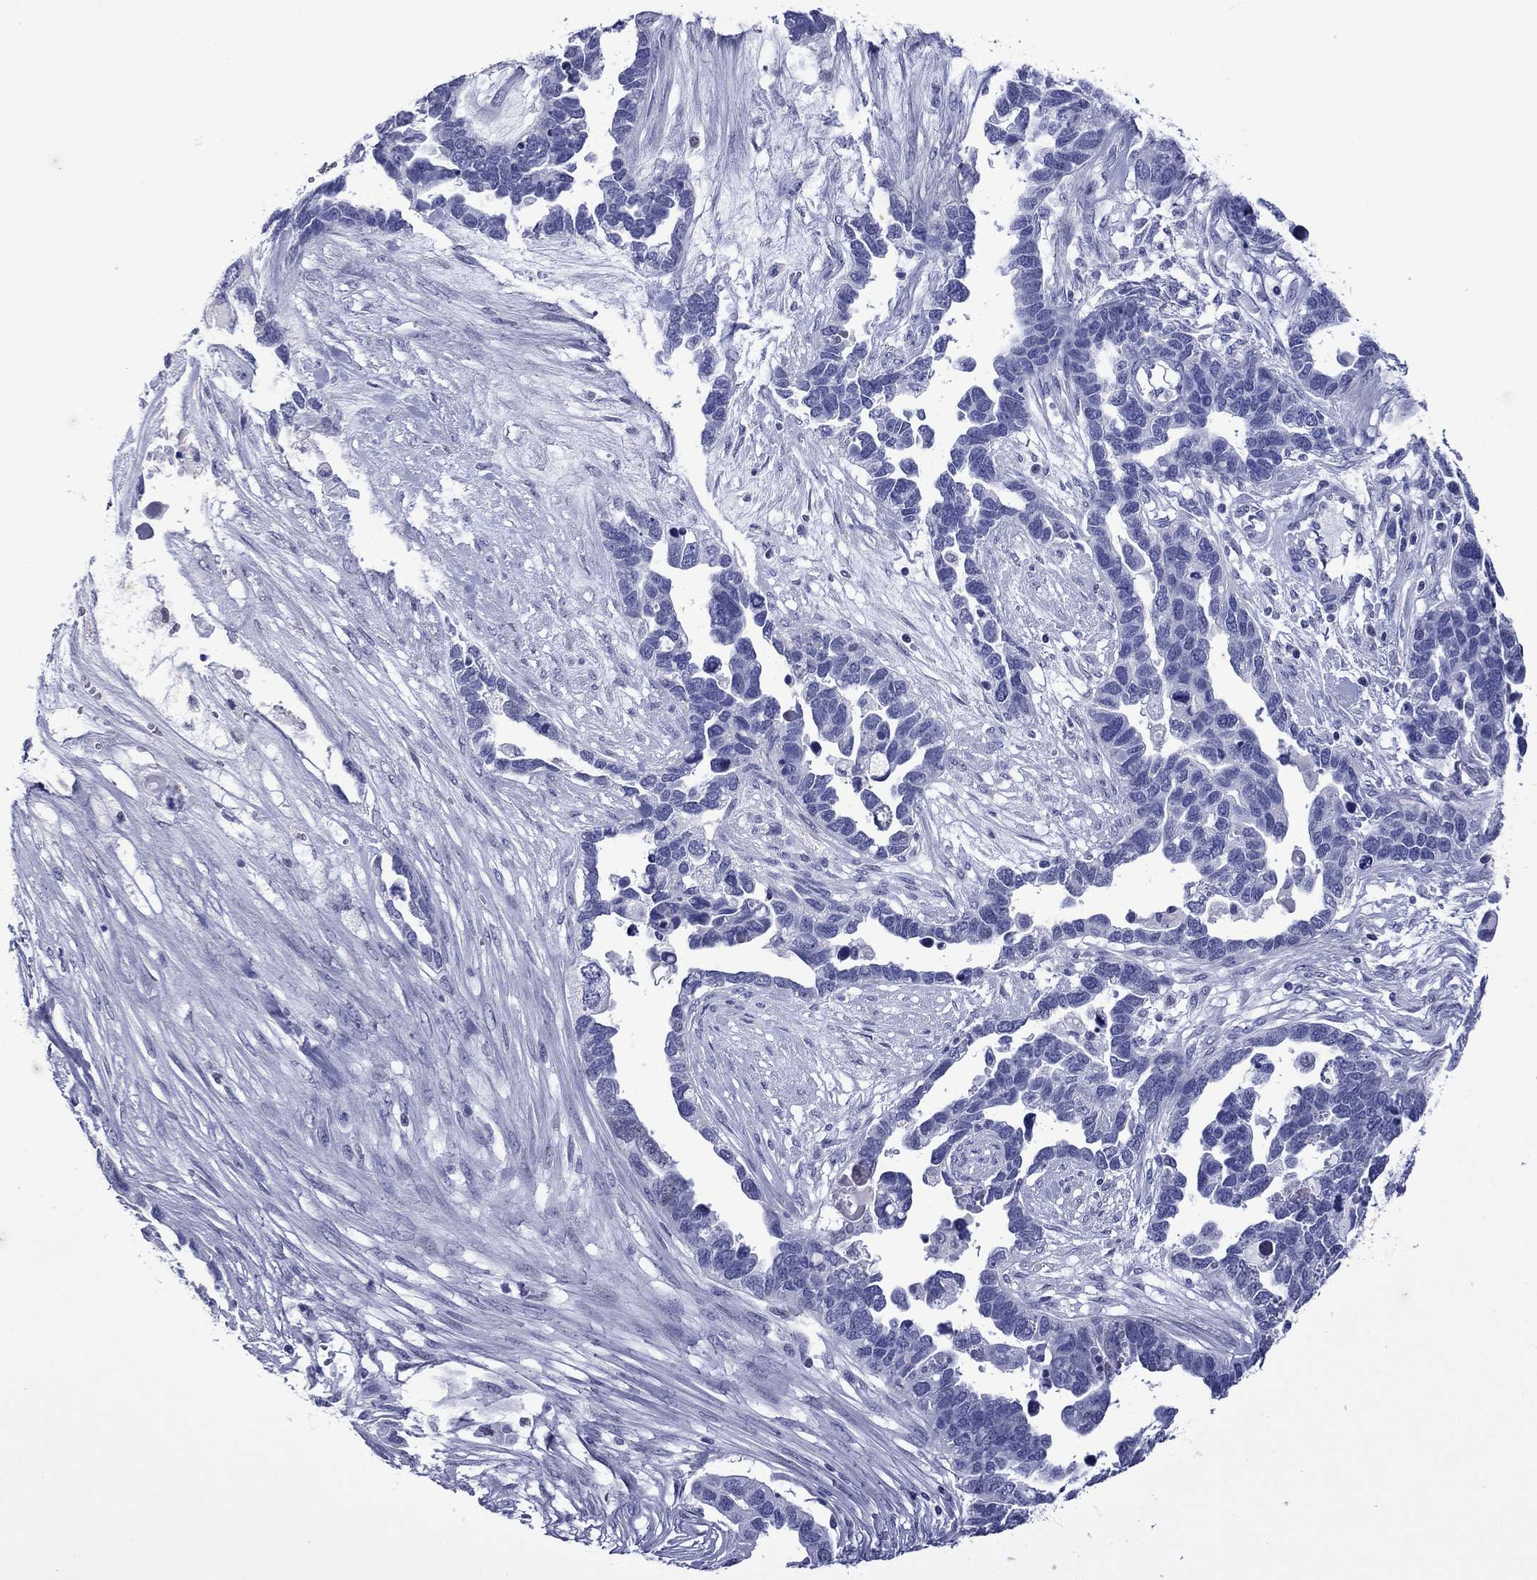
{"staining": {"intensity": "negative", "quantity": "none", "location": "none"}, "tissue": "ovarian cancer", "cell_type": "Tumor cells", "image_type": "cancer", "snomed": [{"axis": "morphology", "description": "Cystadenocarcinoma, serous, NOS"}, {"axis": "topography", "description": "Ovary"}], "caption": "Tumor cells show no significant expression in ovarian cancer.", "gene": "PIWIL1", "patient": {"sex": "female", "age": 54}}